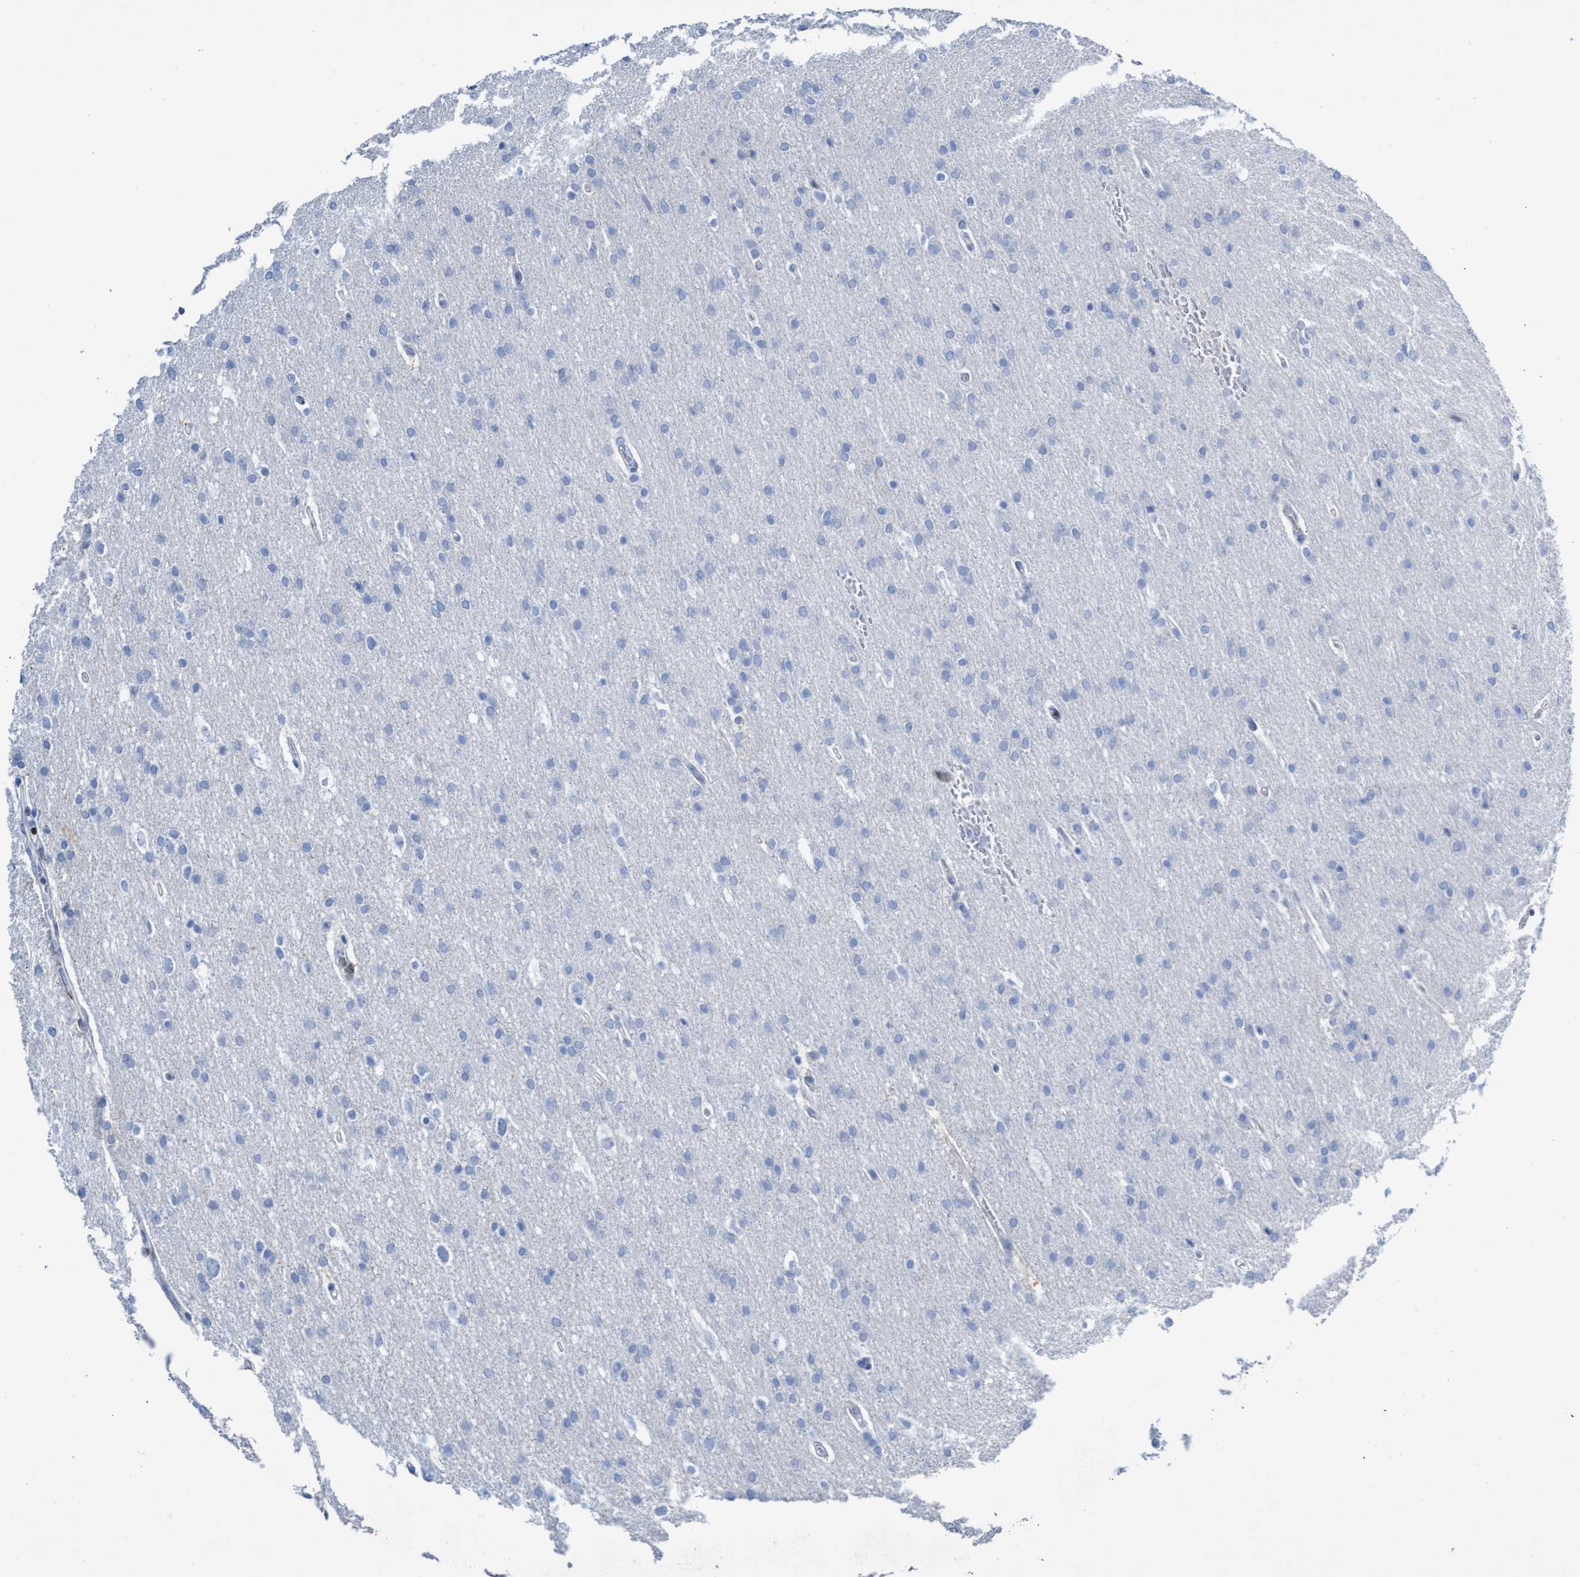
{"staining": {"intensity": "negative", "quantity": "none", "location": "none"}, "tissue": "glioma", "cell_type": "Tumor cells", "image_type": "cancer", "snomed": [{"axis": "morphology", "description": "Glioma, malignant, Low grade"}, {"axis": "topography", "description": "Brain"}], "caption": "Immunohistochemistry micrograph of neoplastic tissue: human low-grade glioma (malignant) stained with DAB displays no significant protein positivity in tumor cells. (DAB IHC visualized using brightfield microscopy, high magnification).", "gene": "CBX2", "patient": {"sex": "female", "age": 37}}